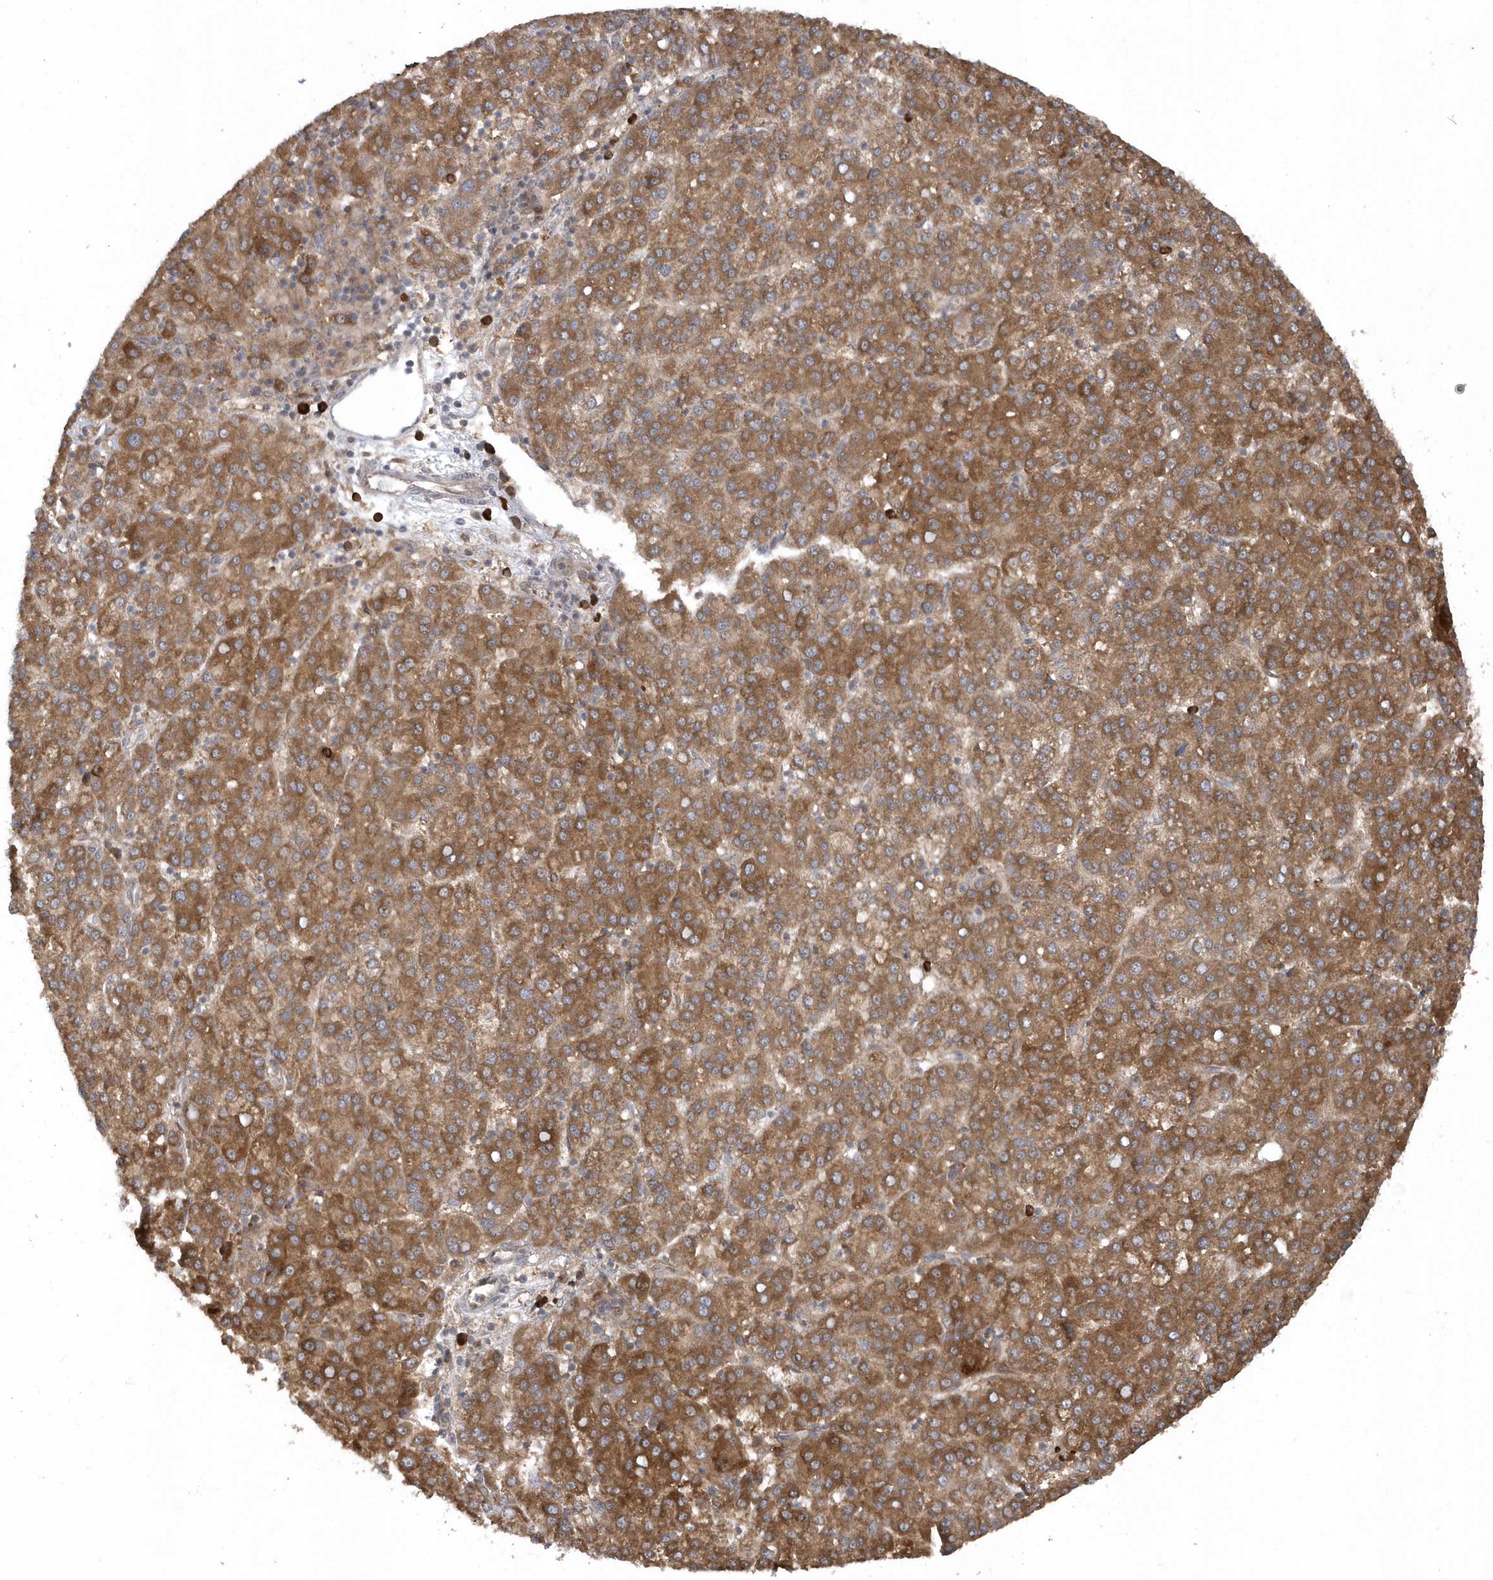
{"staining": {"intensity": "moderate", "quantity": ">75%", "location": "cytoplasmic/membranous"}, "tissue": "liver cancer", "cell_type": "Tumor cells", "image_type": "cancer", "snomed": [{"axis": "morphology", "description": "Carcinoma, Hepatocellular, NOS"}, {"axis": "topography", "description": "Liver"}], "caption": "Moderate cytoplasmic/membranous positivity for a protein is appreciated in approximately >75% of tumor cells of hepatocellular carcinoma (liver) using IHC.", "gene": "HERPUD1", "patient": {"sex": "female", "age": 58}}